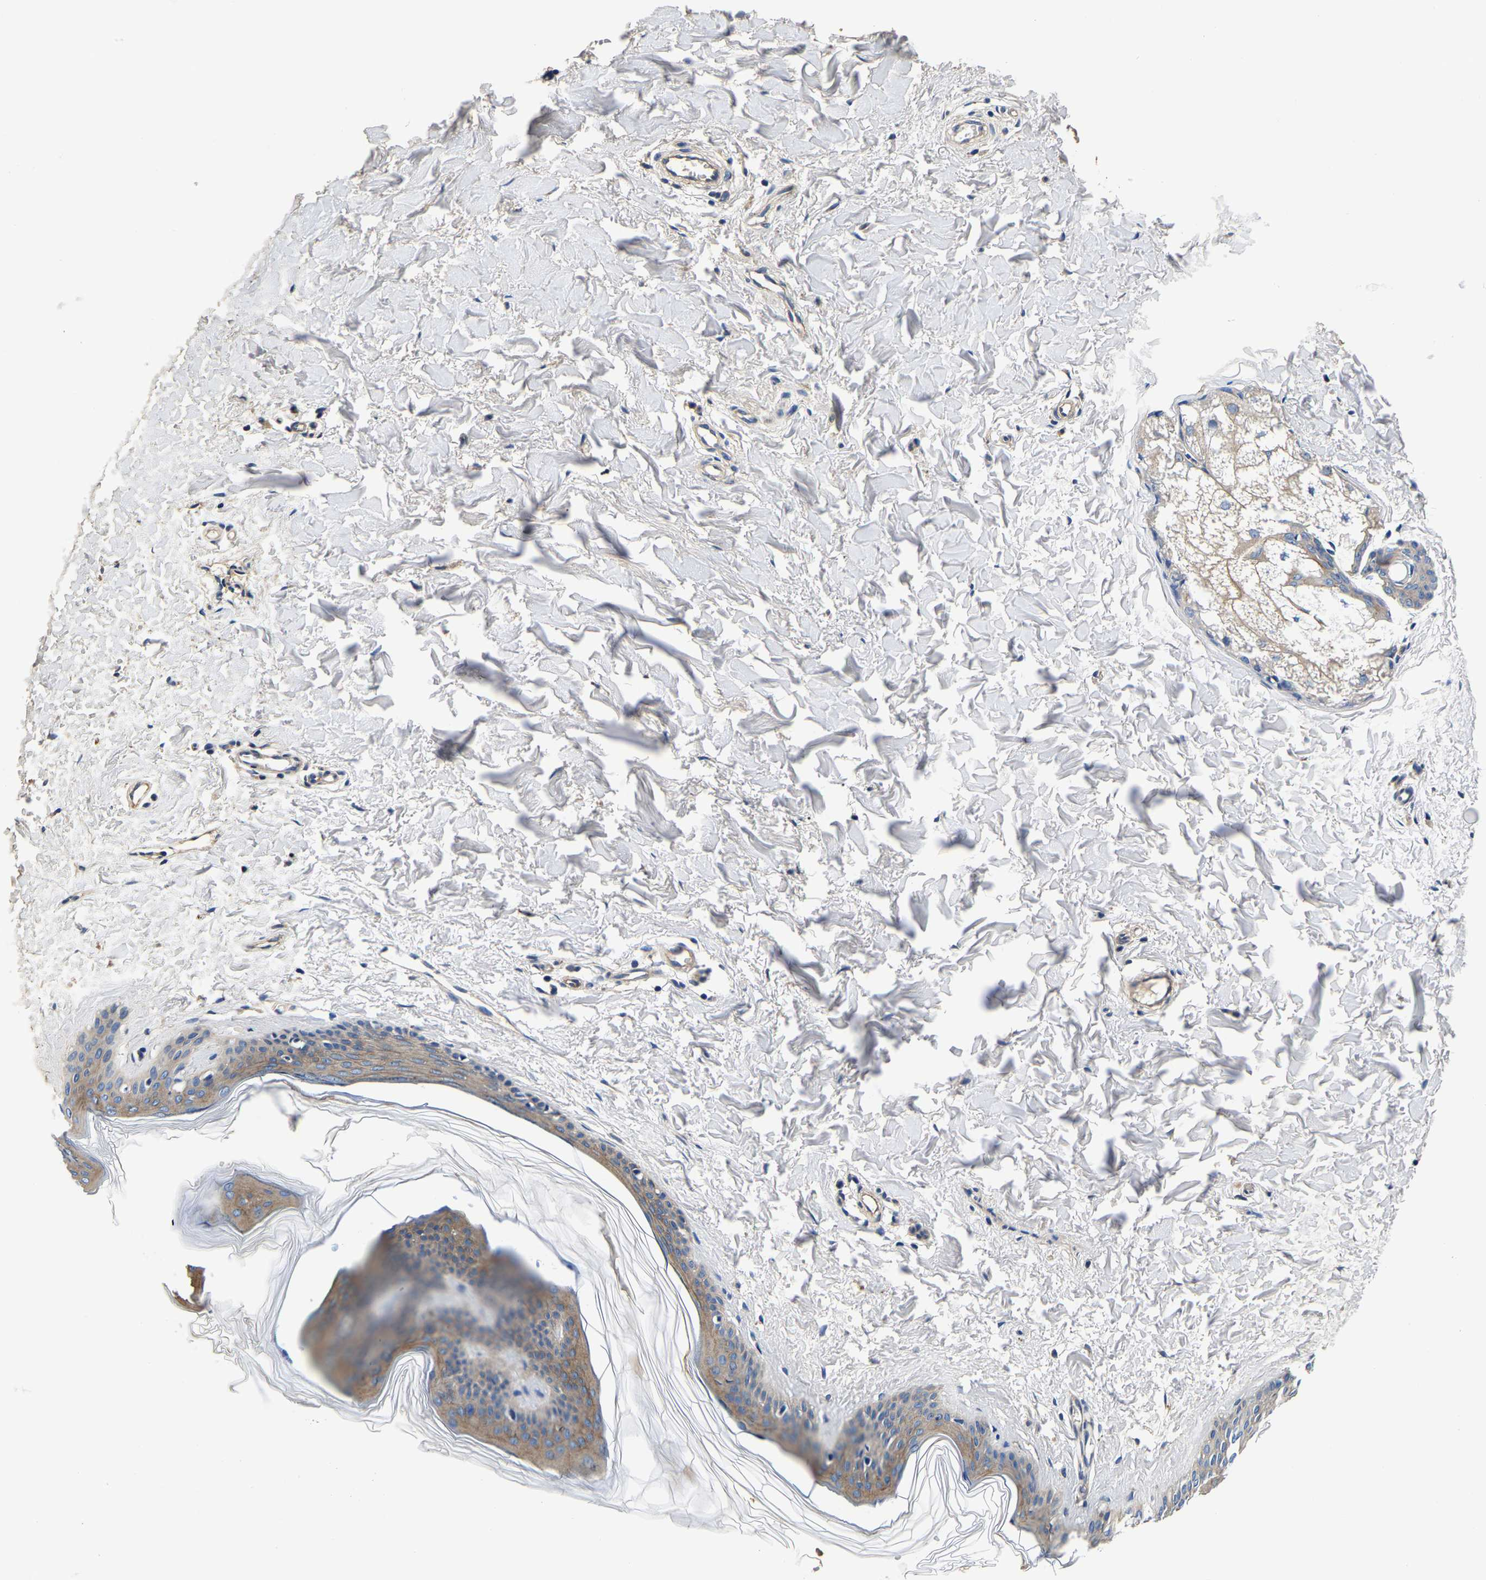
{"staining": {"intensity": "moderate", "quantity": ">75%", "location": "cytoplasmic/membranous"}, "tissue": "skin", "cell_type": "Fibroblasts", "image_type": "normal", "snomed": [{"axis": "morphology", "description": "Normal tissue, NOS"}, {"axis": "topography", "description": "Skin"}], "caption": "Approximately >75% of fibroblasts in normal skin display moderate cytoplasmic/membranous protein expression as visualized by brown immunohistochemical staining.", "gene": "SH3GLB1", "patient": {"sex": "female", "age": 17}}